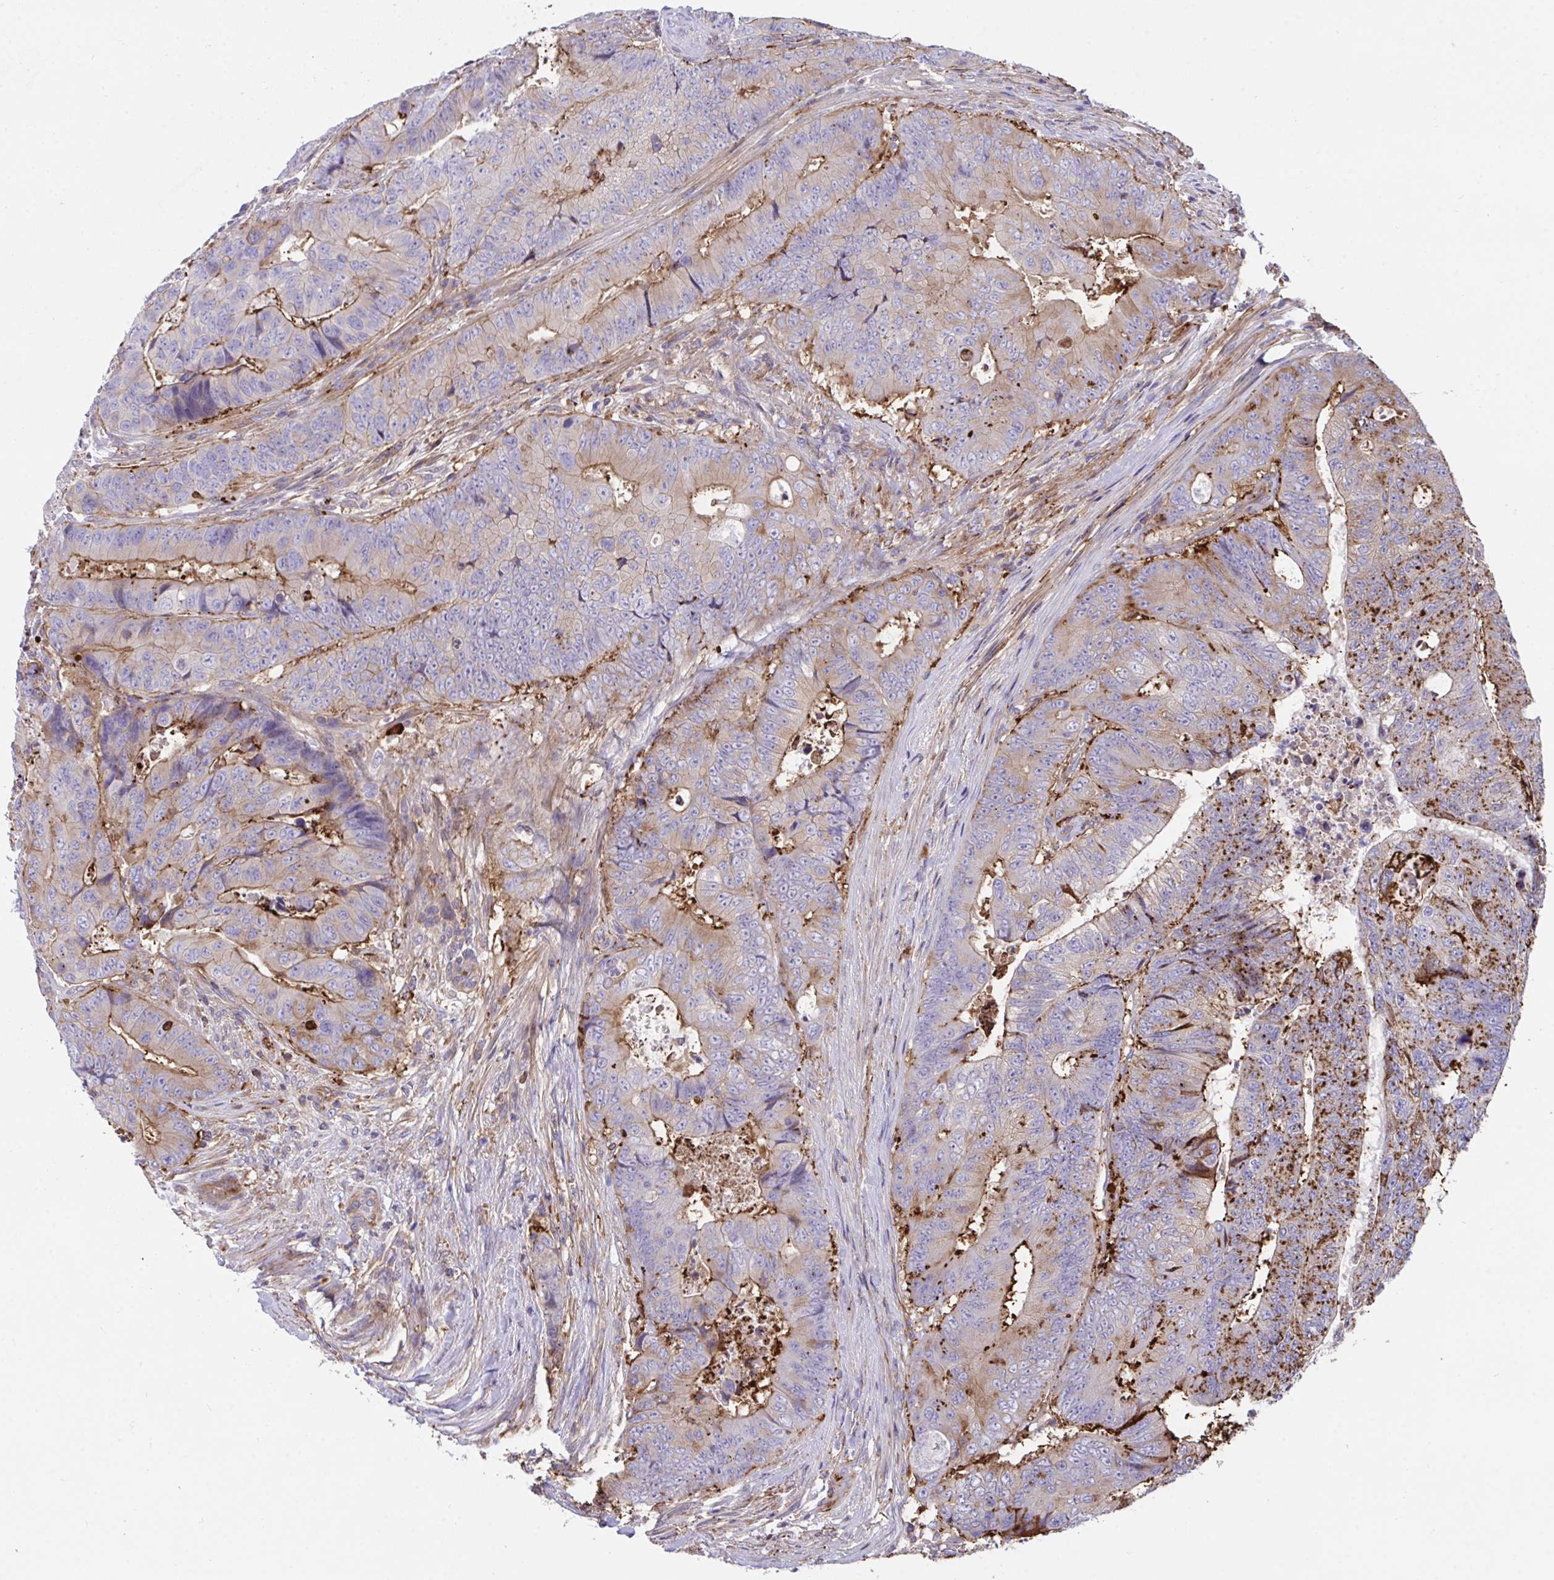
{"staining": {"intensity": "strong", "quantity": "<25%", "location": "cytoplasmic/membranous"}, "tissue": "colorectal cancer", "cell_type": "Tumor cells", "image_type": "cancer", "snomed": [{"axis": "morphology", "description": "Adenocarcinoma, NOS"}, {"axis": "topography", "description": "Colon"}], "caption": "IHC micrograph of human colorectal cancer (adenocarcinoma) stained for a protein (brown), which exhibits medium levels of strong cytoplasmic/membranous expression in about <25% of tumor cells.", "gene": "PPIH", "patient": {"sex": "female", "age": 48}}